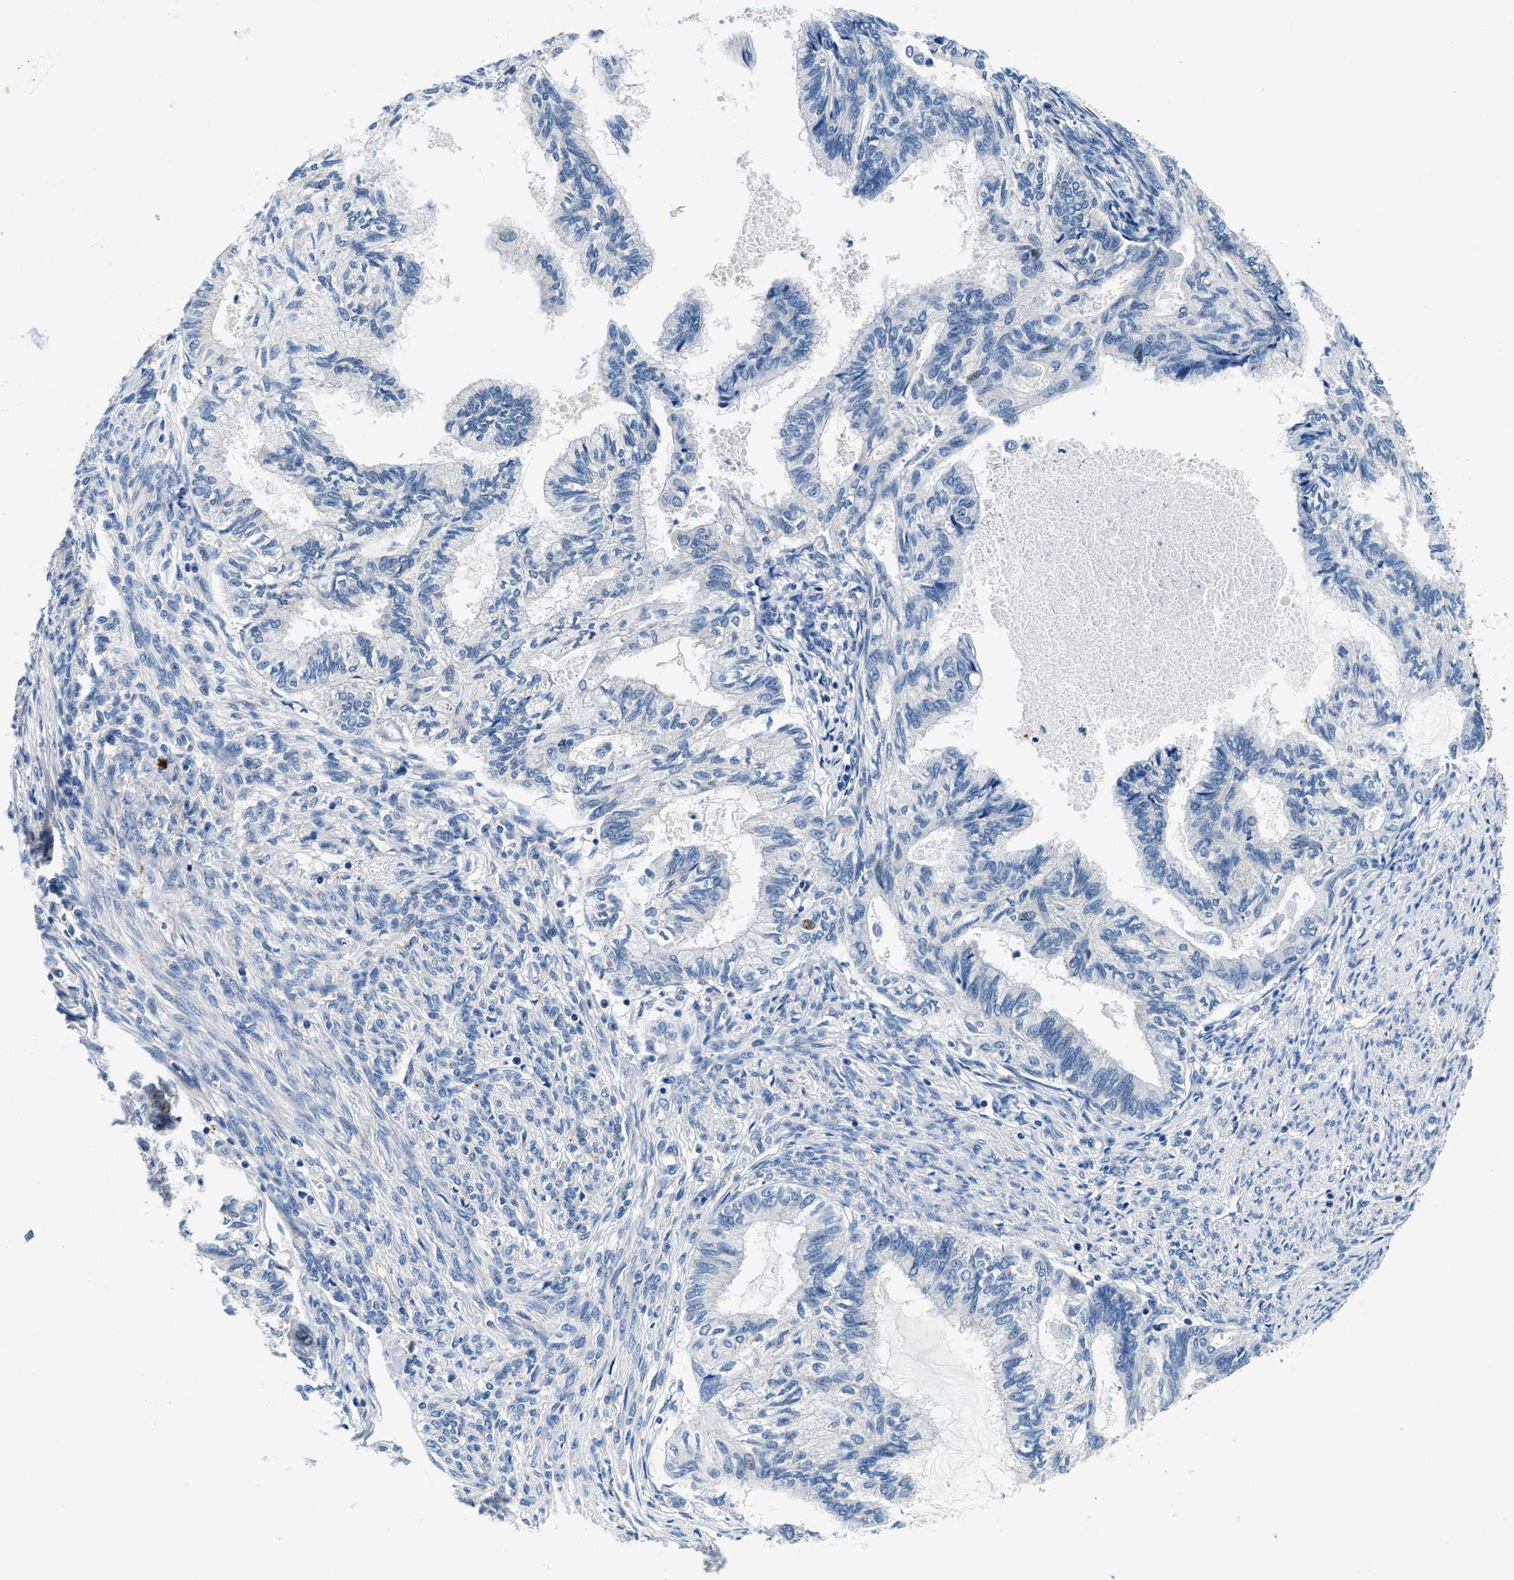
{"staining": {"intensity": "negative", "quantity": "none", "location": "none"}, "tissue": "cervical cancer", "cell_type": "Tumor cells", "image_type": "cancer", "snomed": [{"axis": "morphology", "description": "Normal tissue, NOS"}, {"axis": "morphology", "description": "Adenocarcinoma, NOS"}, {"axis": "topography", "description": "Cervix"}, {"axis": "topography", "description": "Endometrium"}], "caption": "Immunohistochemistry (IHC) of cervical cancer demonstrates no positivity in tumor cells. (Immunohistochemistry (IHC), brightfield microscopy, high magnification).", "gene": "ZFAND3", "patient": {"sex": "female", "age": 86}}